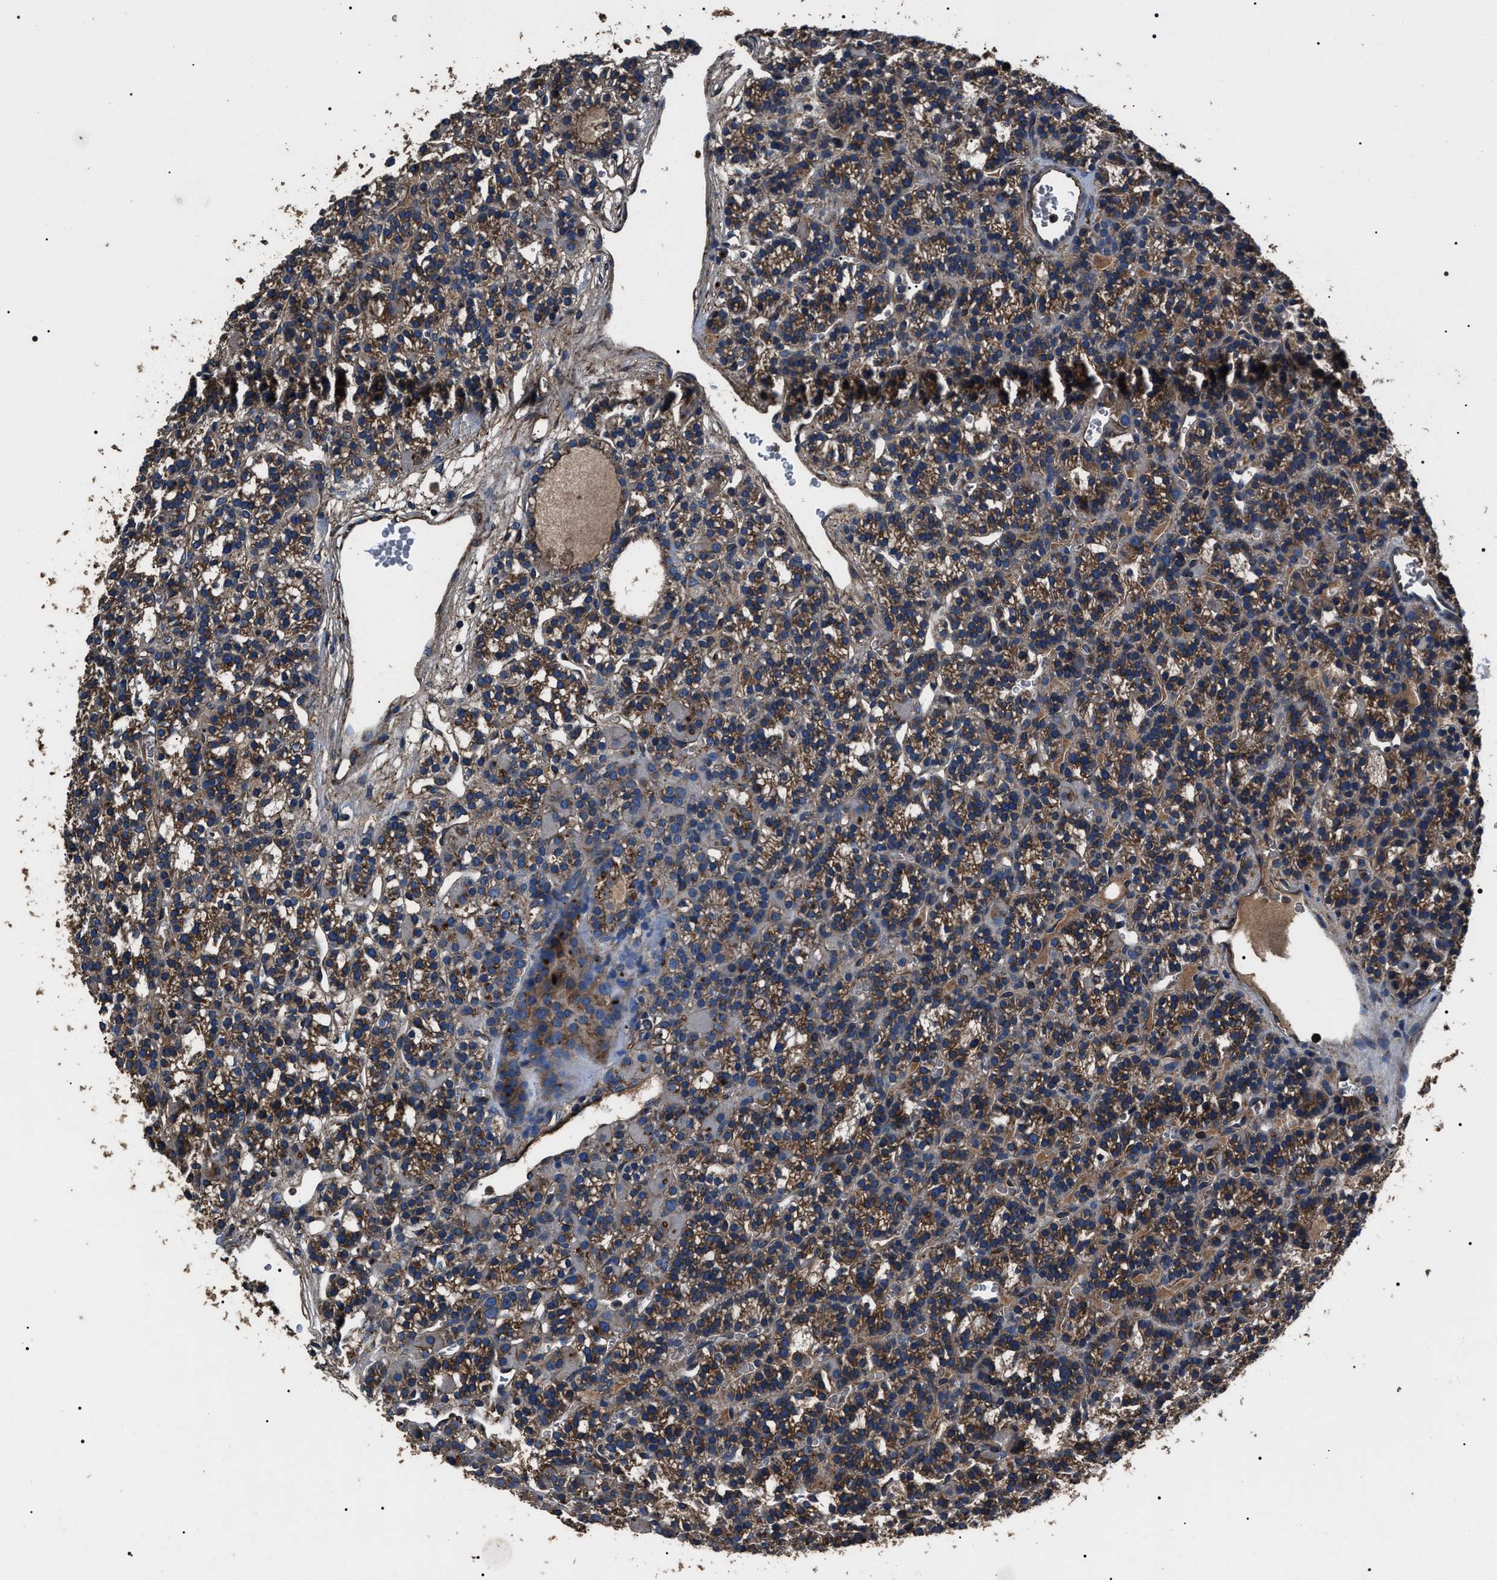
{"staining": {"intensity": "moderate", "quantity": ">75%", "location": "cytoplasmic/membranous"}, "tissue": "parathyroid gland", "cell_type": "Glandular cells", "image_type": "normal", "snomed": [{"axis": "morphology", "description": "Normal tissue, NOS"}, {"axis": "morphology", "description": "Adenoma, NOS"}, {"axis": "topography", "description": "Parathyroid gland"}], "caption": "A medium amount of moderate cytoplasmic/membranous positivity is appreciated in about >75% of glandular cells in normal parathyroid gland.", "gene": "HSCB", "patient": {"sex": "female", "age": 58}}